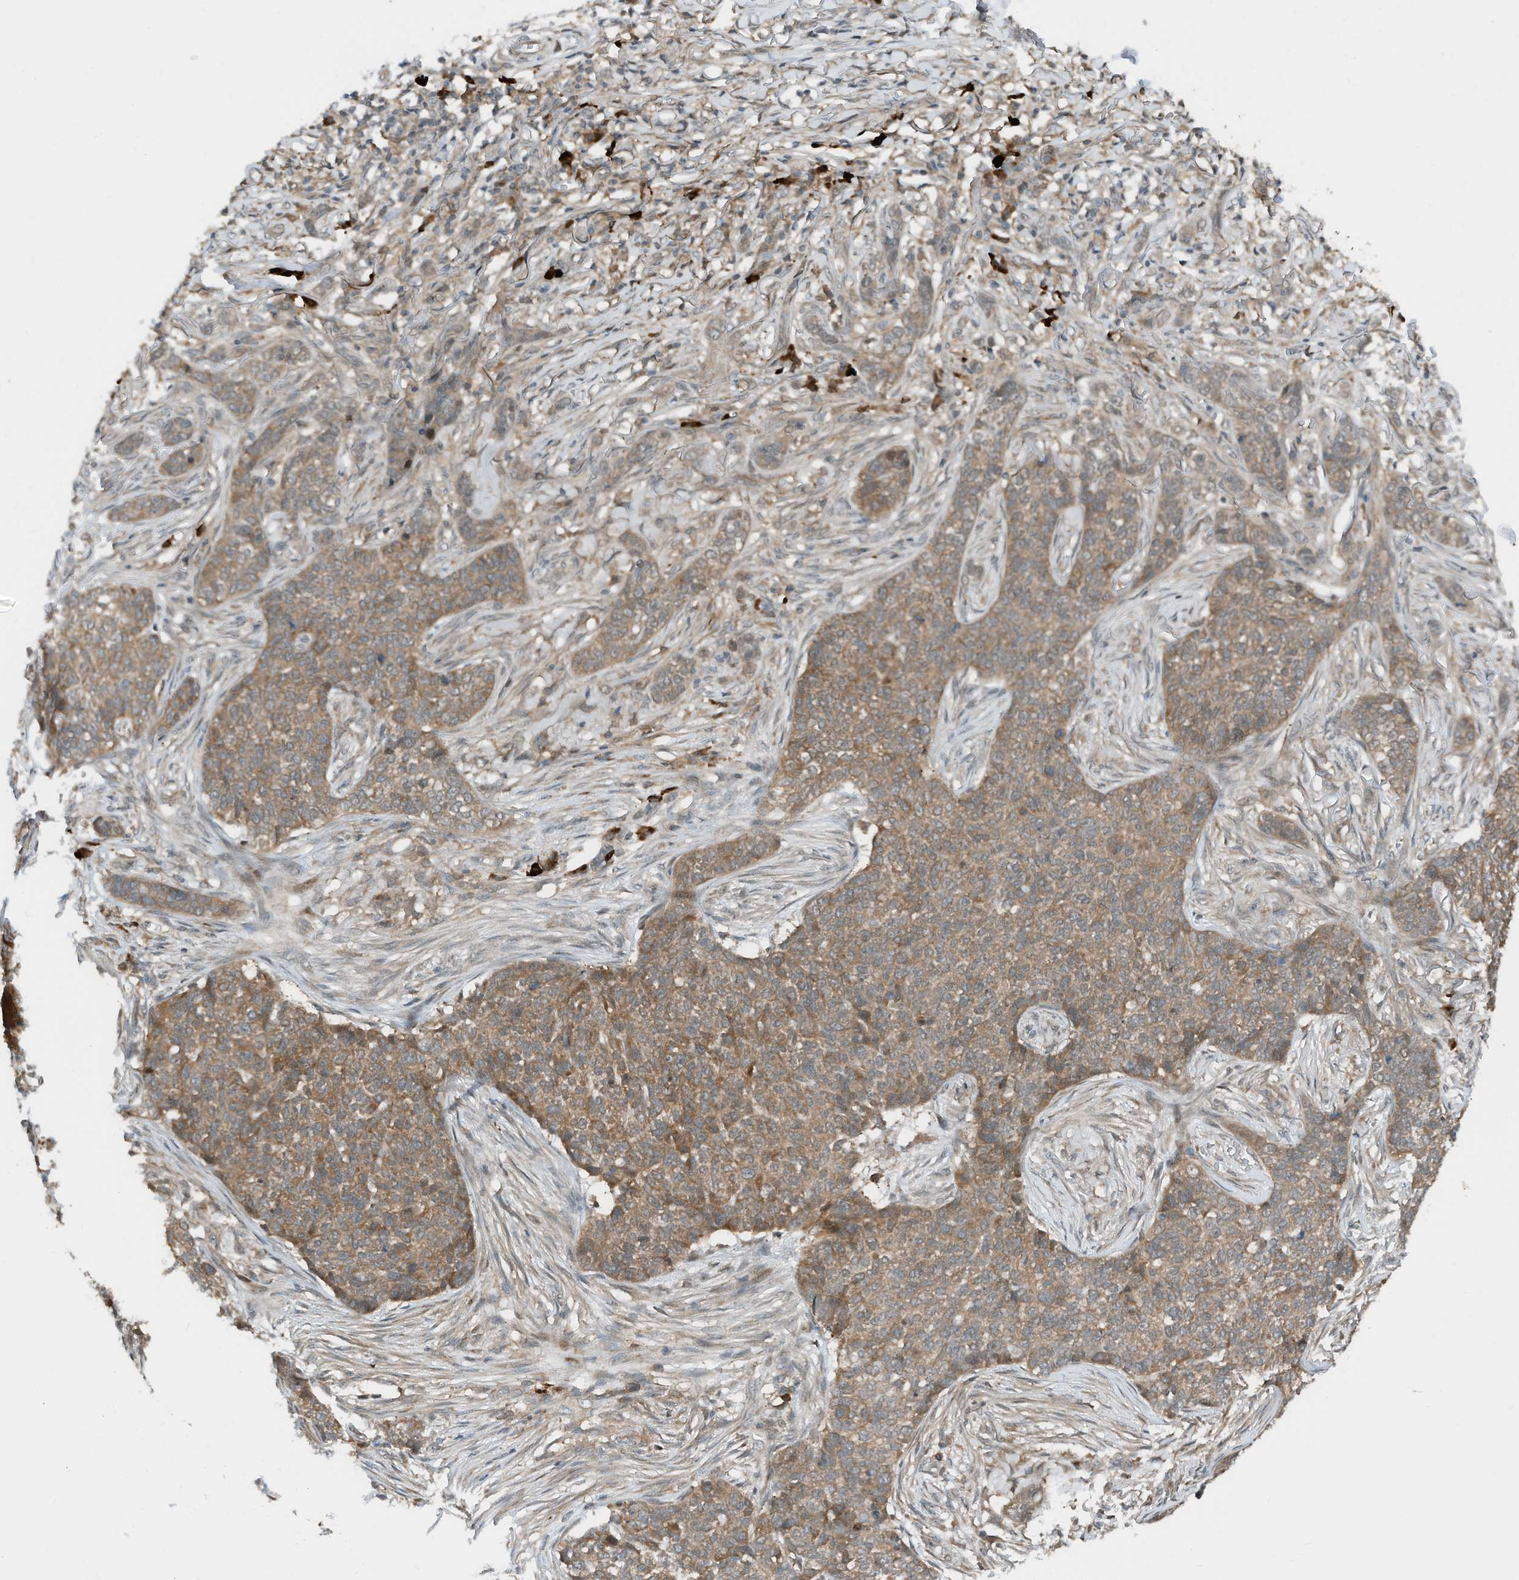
{"staining": {"intensity": "moderate", "quantity": ">75%", "location": "cytoplasmic/membranous"}, "tissue": "skin cancer", "cell_type": "Tumor cells", "image_type": "cancer", "snomed": [{"axis": "morphology", "description": "Basal cell carcinoma"}, {"axis": "topography", "description": "Skin"}], "caption": "There is medium levels of moderate cytoplasmic/membranous staining in tumor cells of basal cell carcinoma (skin), as demonstrated by immunohistochemical staining (brown color).", "gene": "RMND1", "patient": {"sex": "male", "age": 85}}